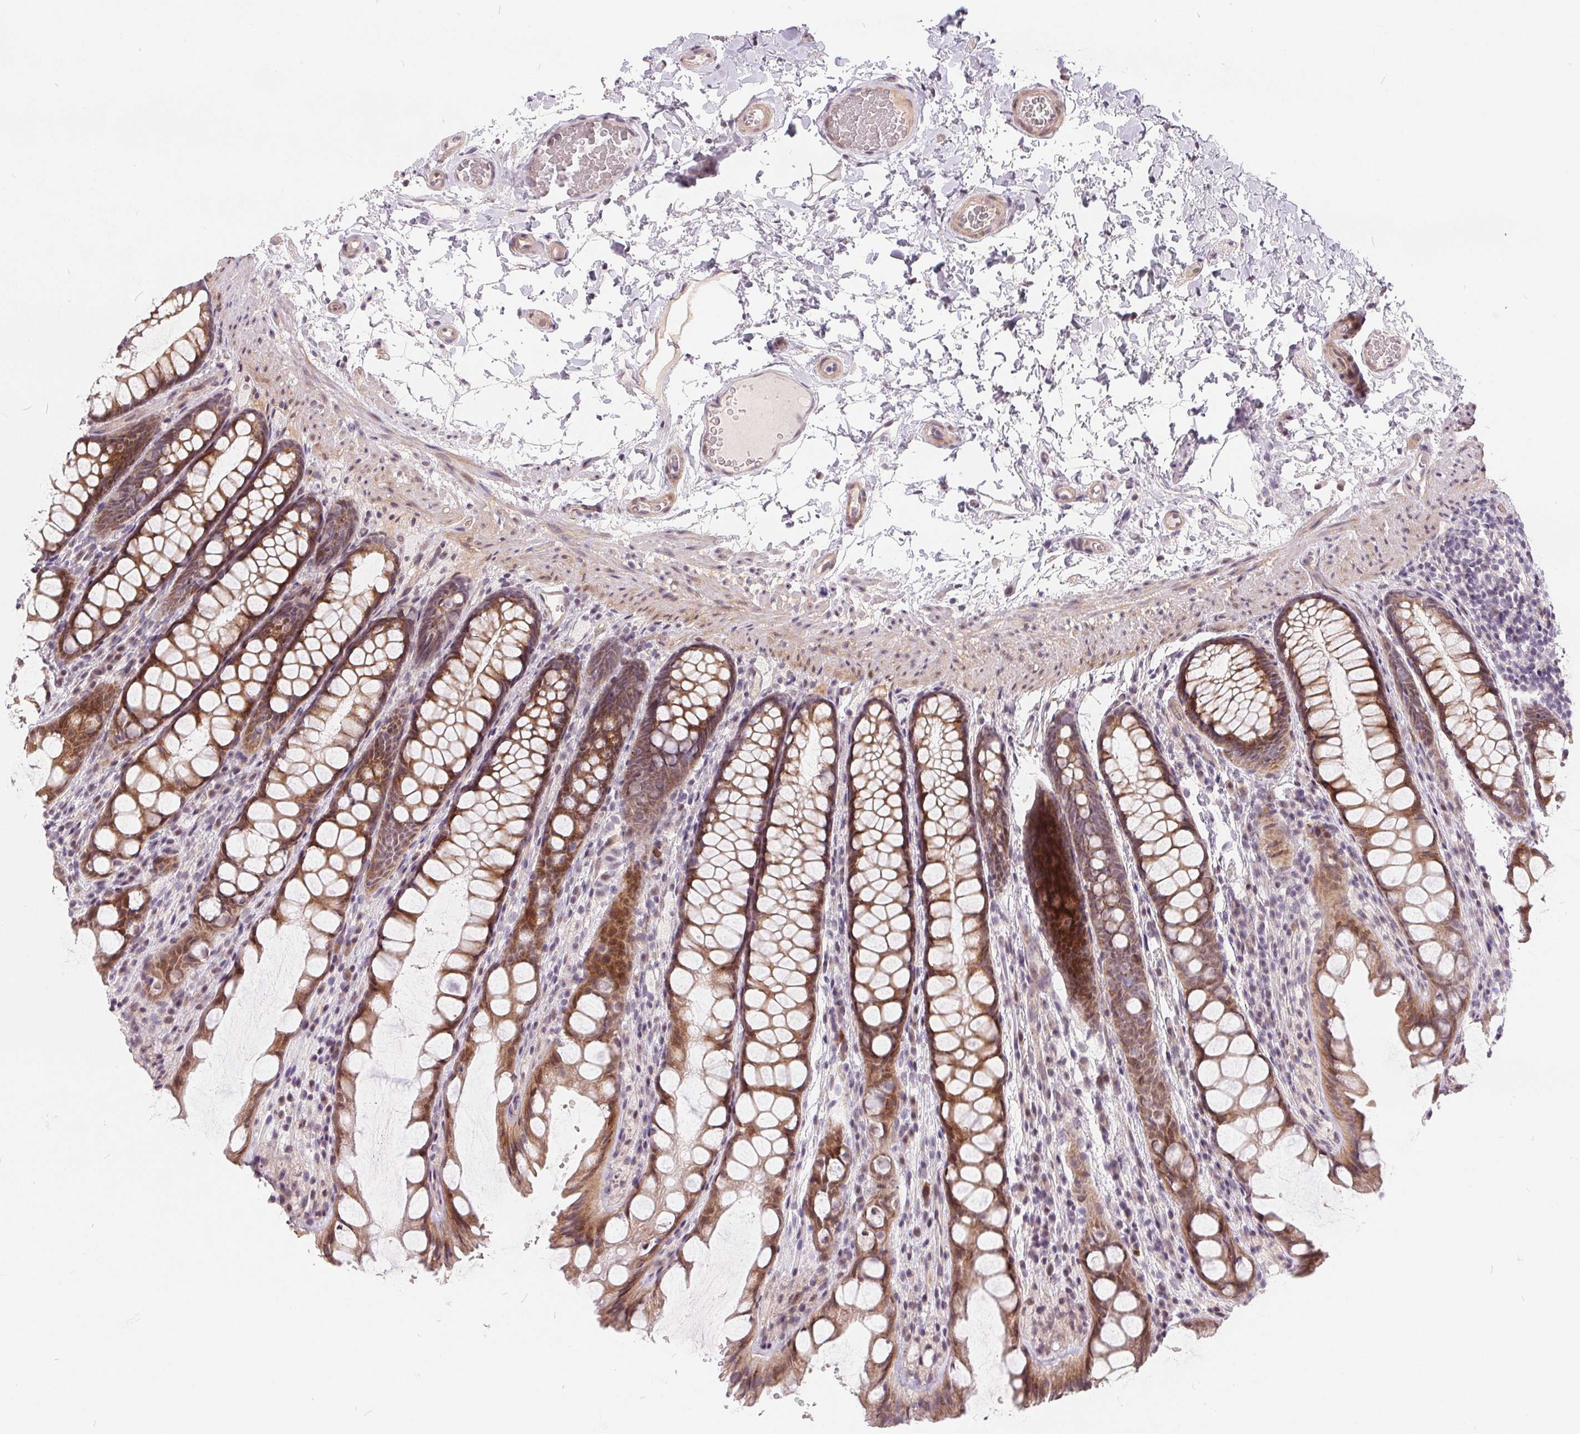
{"staining": {"intensity": "weak", "quantity": "<25%", "location": "cytoplasmic/membranous"}, "tissue": "colon", "cell_type": "Endothelial cells", "image_type": "normal", "snomed": [{"axis": "morphology", "description": "Normal tissue, NOS"}, {"axis": "topography", "description": "Colon"}], "caption": "This is an IHC micrograph of benign colon. There is no positivity in endothelial cells.", "gene": "NRG2", "patient": {"sex": "male", "age": 47}}